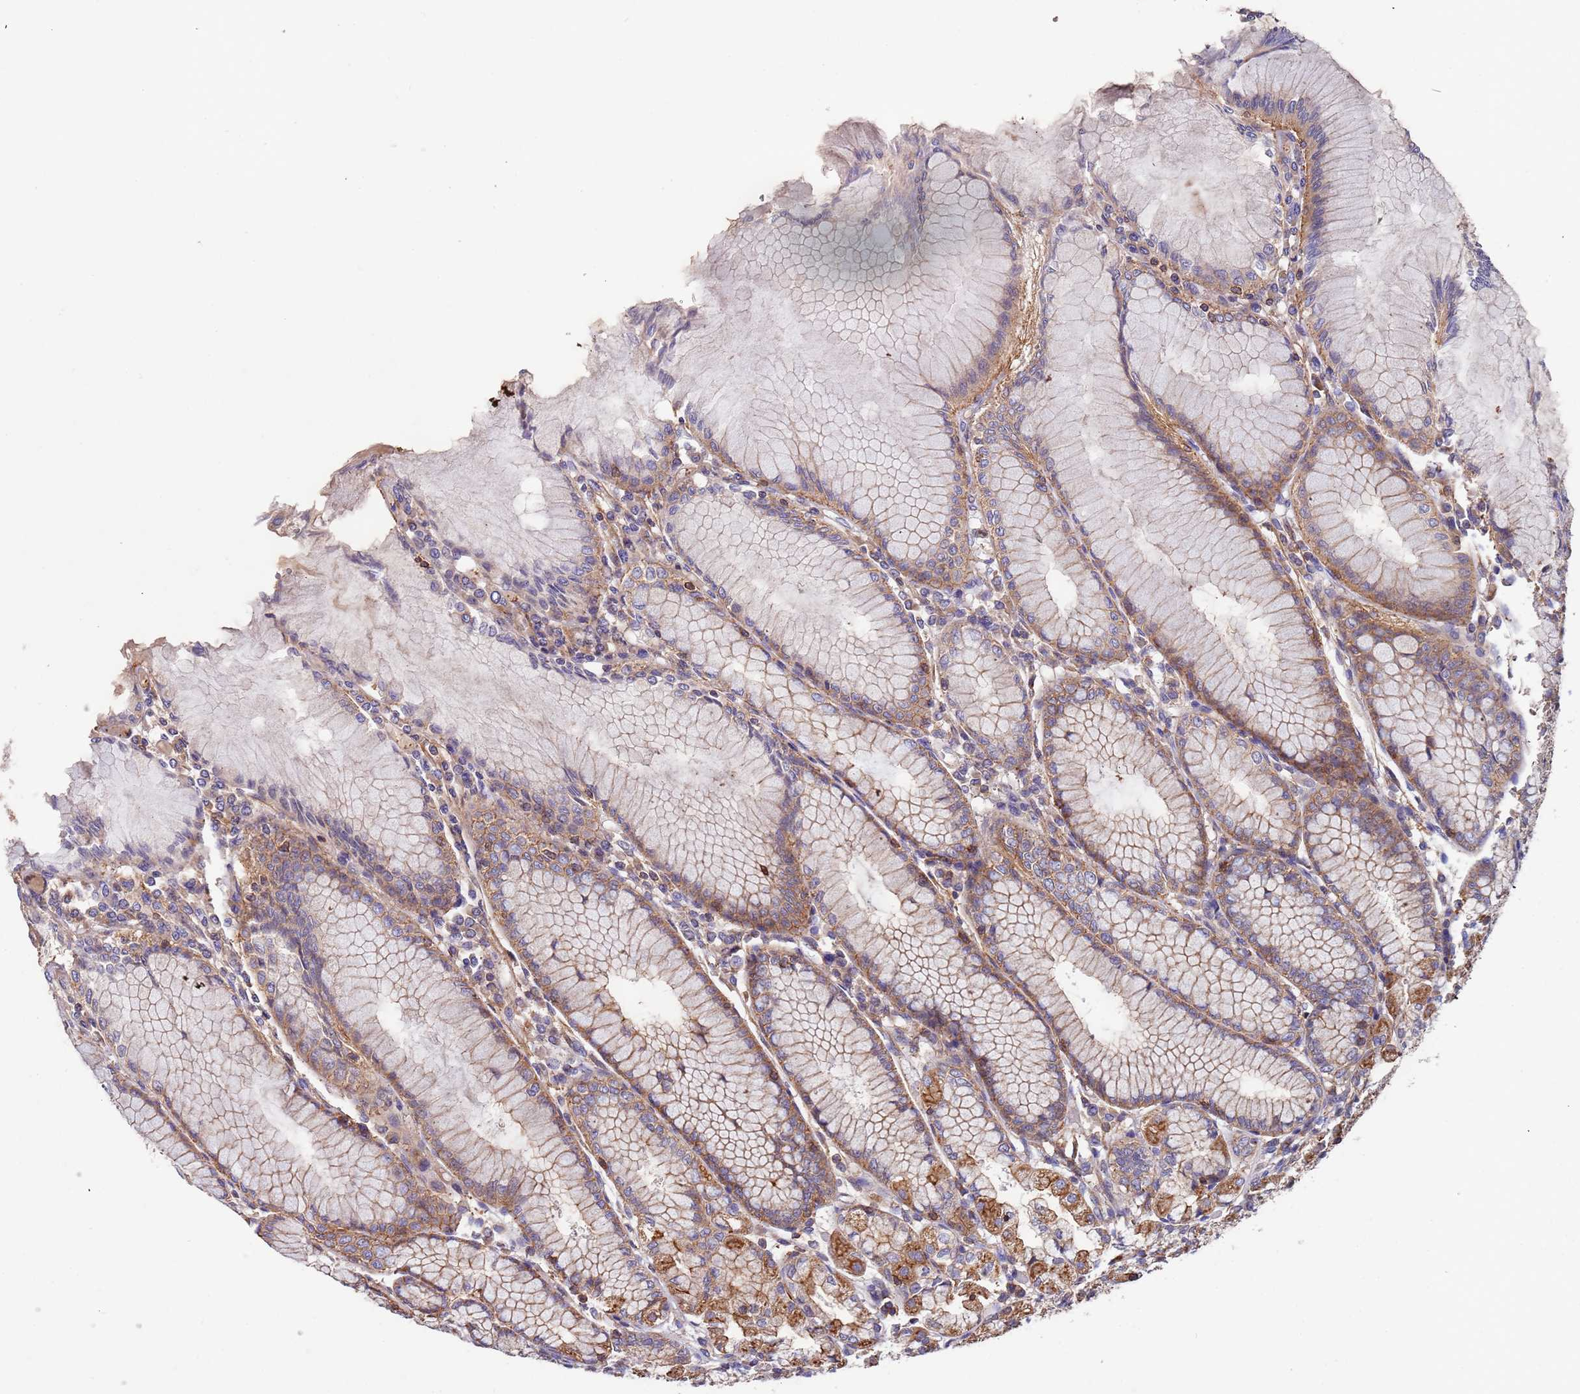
{"staining": {"intensity": "moderate", "quantity": ">75%", "location": "cytoplasmic/membranous"}, "tissue": "stomach", "cell_type": "Glandular cells", "image_type": "normal", "snomed": [{"axis": "morphology", "description": "Normal tissue, NOS"}, {"axis": "topography", "description": "Stomach"}], "caption": "Immunohistochemistry (IHC) photomicrograph of benign stomach: human stomach stained using immunohistochemistry displays medium levels of moderate protein expression localized specifically in the cytoplasmic/membranous of glandular cells, appearing as a cytoplasmic/membranous brown color.", "gene": "SYT4", "patient": {"sex": "female", "age": 57}}